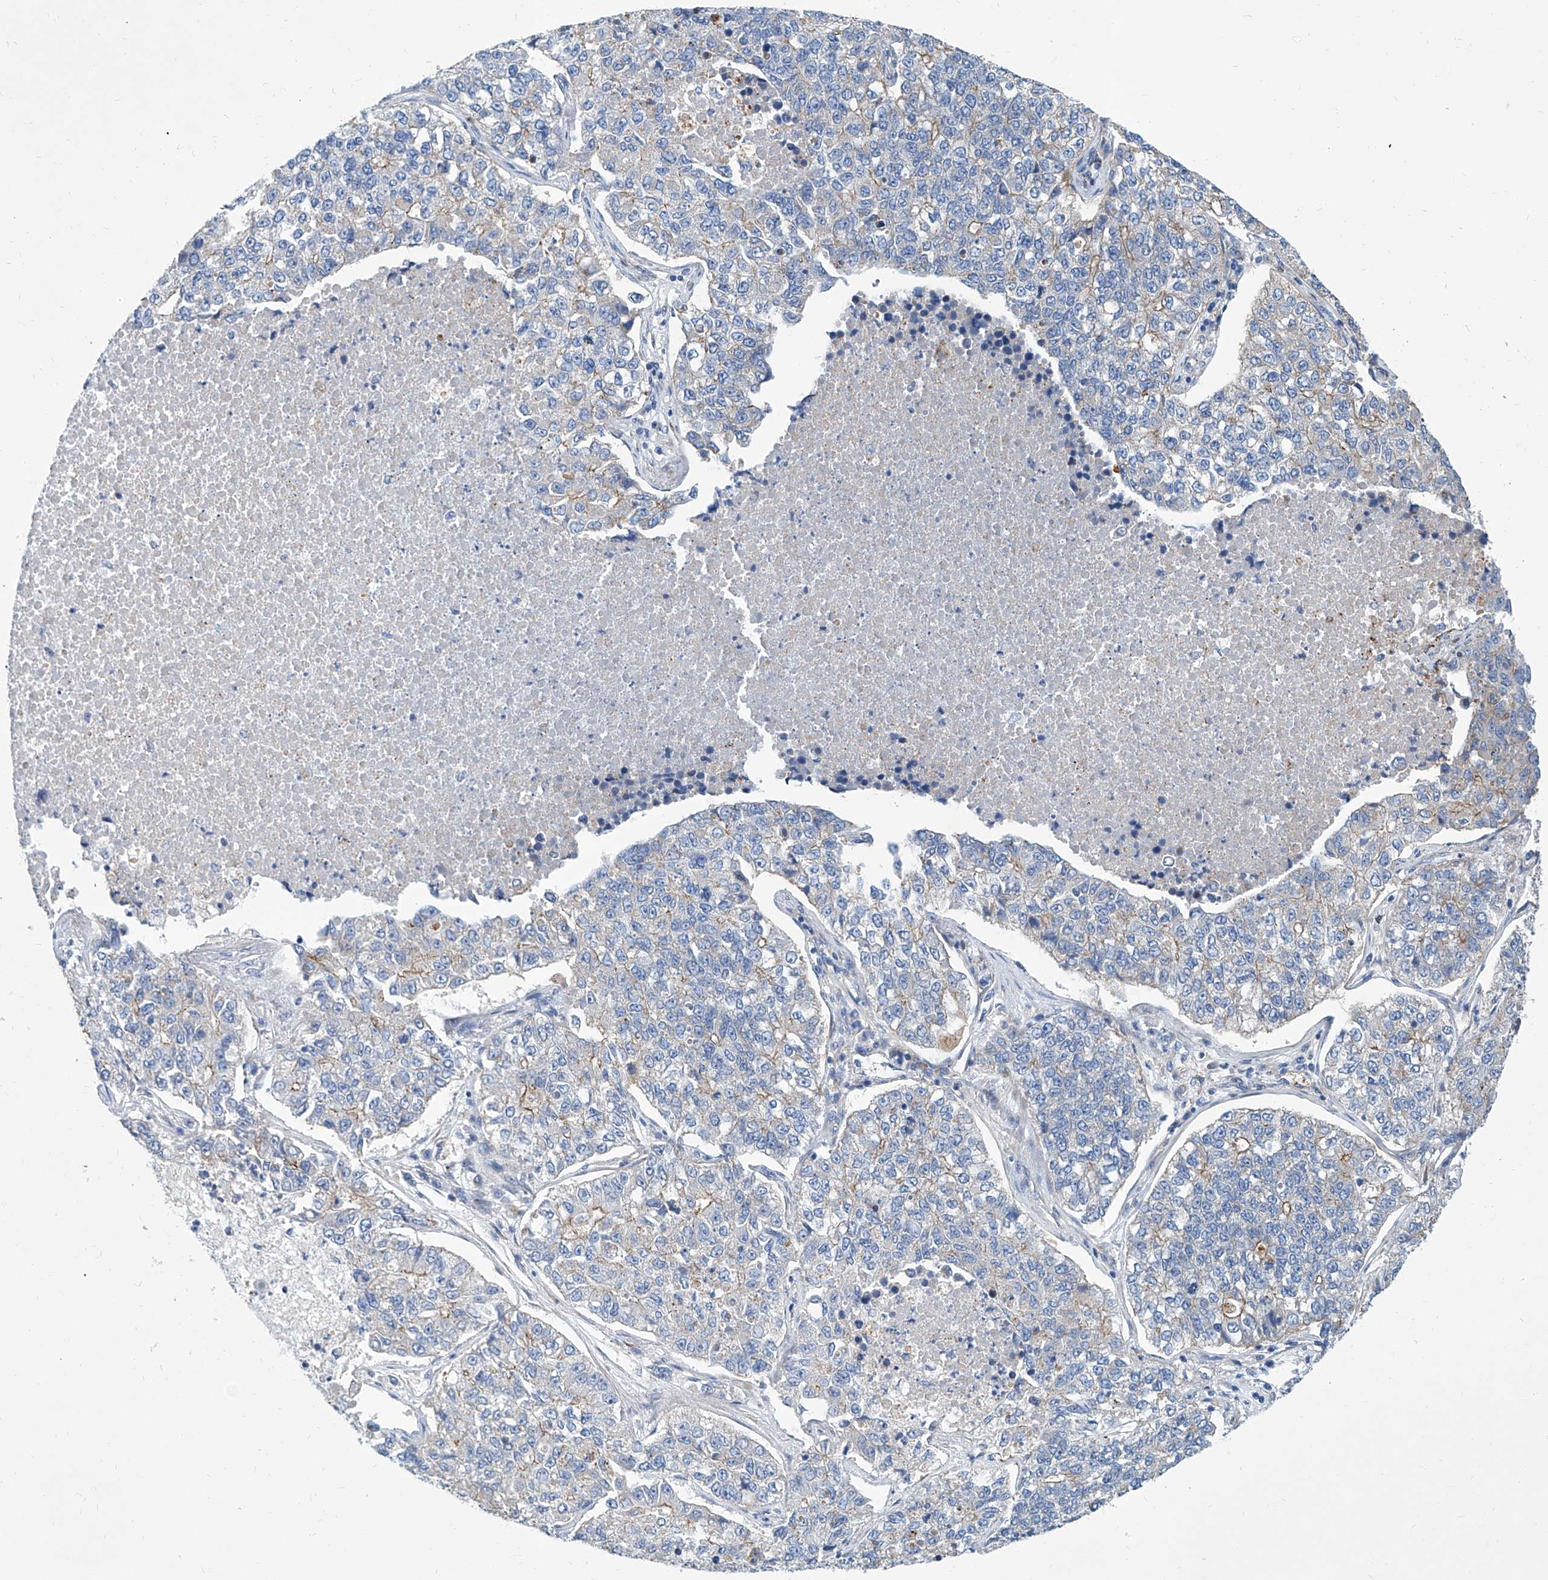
{"staining": {"intensity": "weak", "quantity": "<25%", "location": "cytoplasmic/membranous"}, "tissue": "lung cancer", "cell_type": "Tumor cells", "image_type": "cancer", "snomed": [{"axis": "morphology", "description": "Adenocarcinoma, NOS"}, {"axis": "topography", "description": "Lung"}], "caption": "A high-resolution histopathology image shows immunohistochemistry staining of lung cancer, which displays no significant expression in tumor cells.", "gene": "FPR2", "patient": {"sex": "male", "age": 49}}